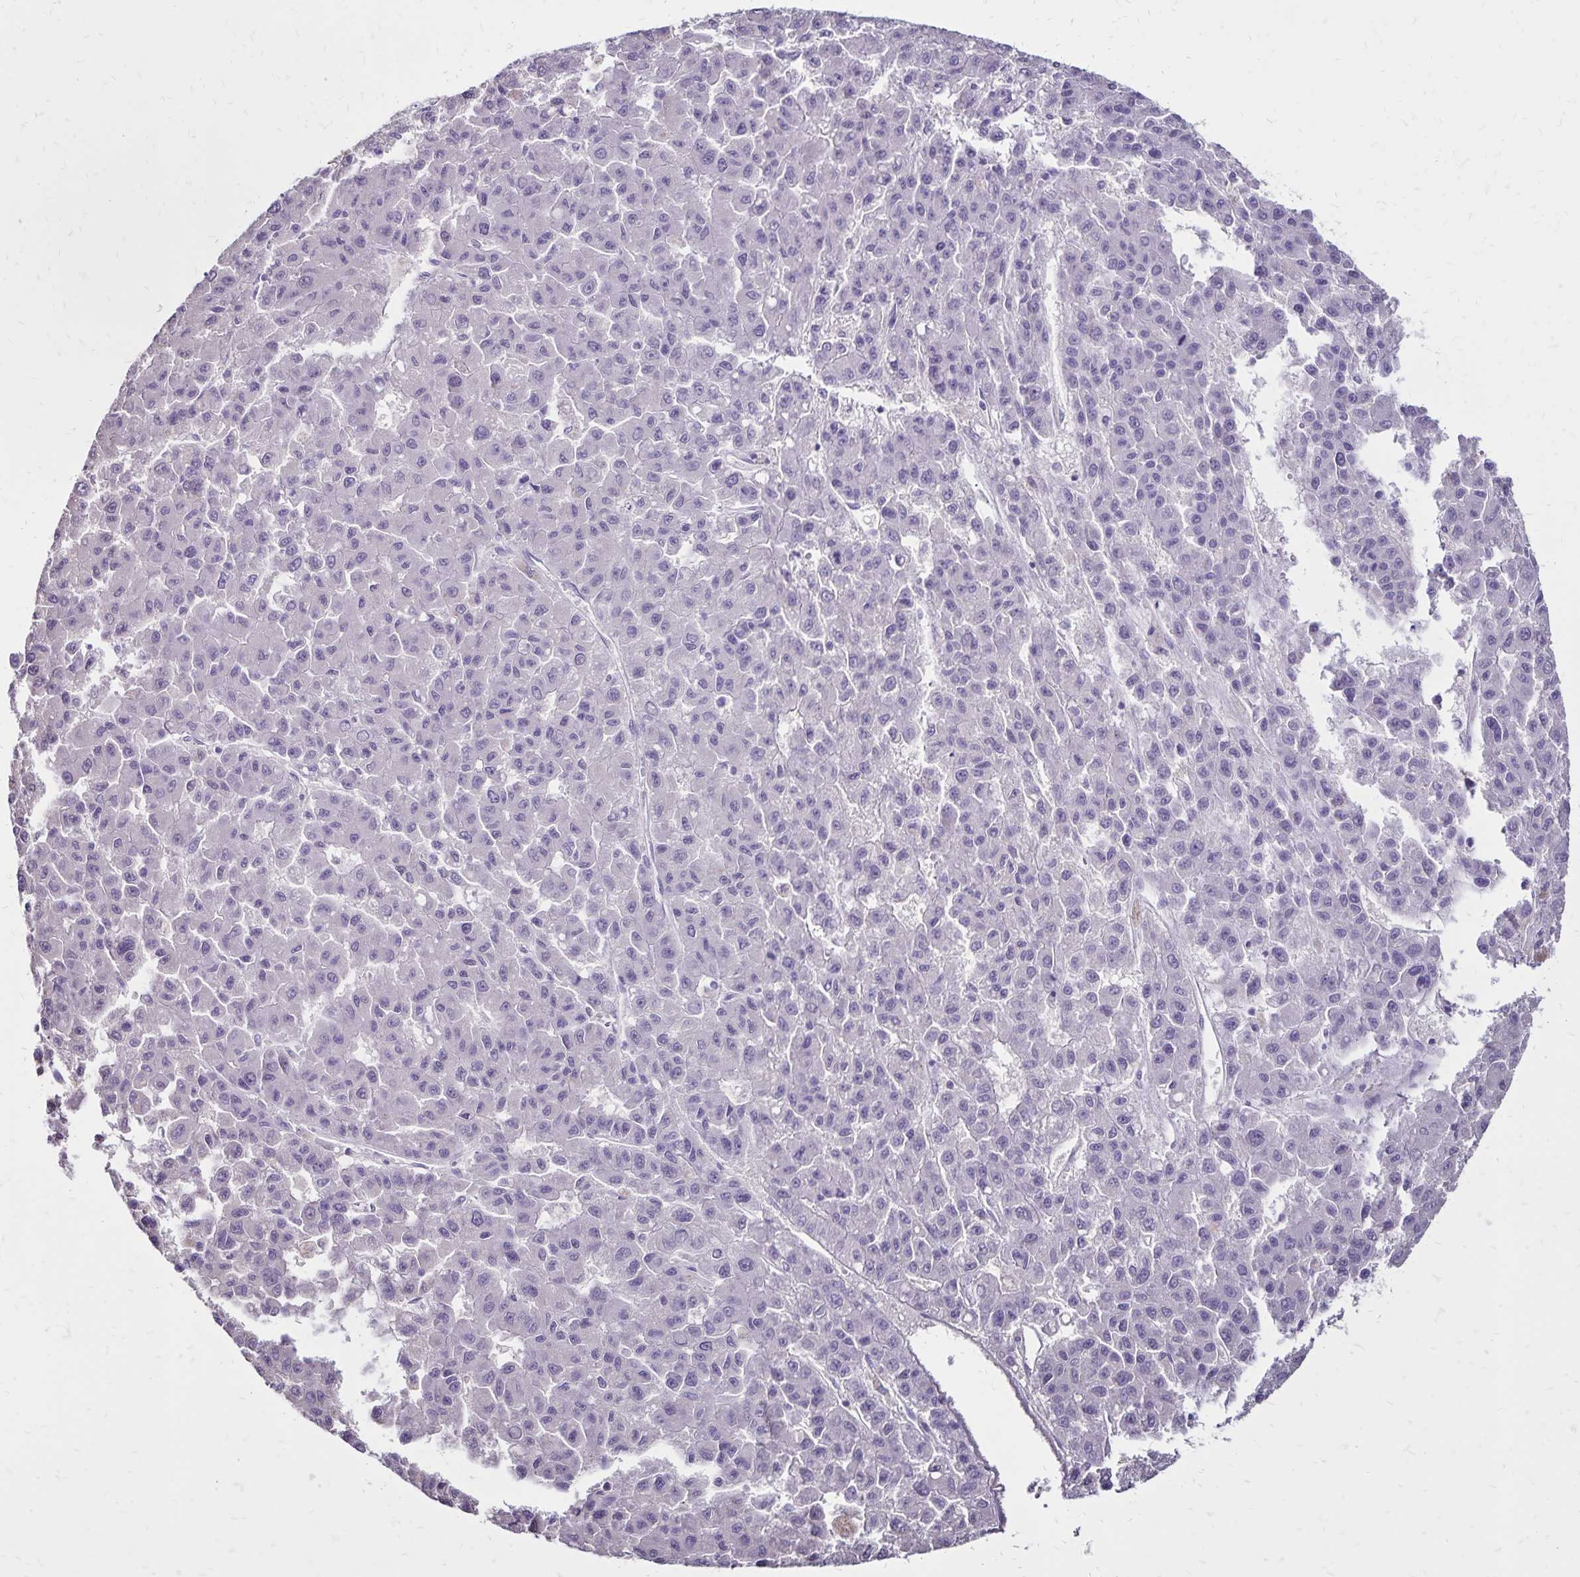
{"staining": {"intensity": "negative", "quantity": "none", "location": "none"}, "tissue": "liver cancer", "cell_type": "Tumor cells", "image_type": "cancer", "snomed": [{"axis": "morphology", "description": "Carcinoma, Hepatocellular, NOS"}, {"axis": "topography", "description": "Liver"}], "caption": "A photomicrograph of liver cancer stained for a protein demonstrates no brown staining in tumor cells. (DAB IHC visualized using brightfield microscopy, high magnification).", "gene": "SH3GL3", "patient": {"sex": "male", "age": 70}}